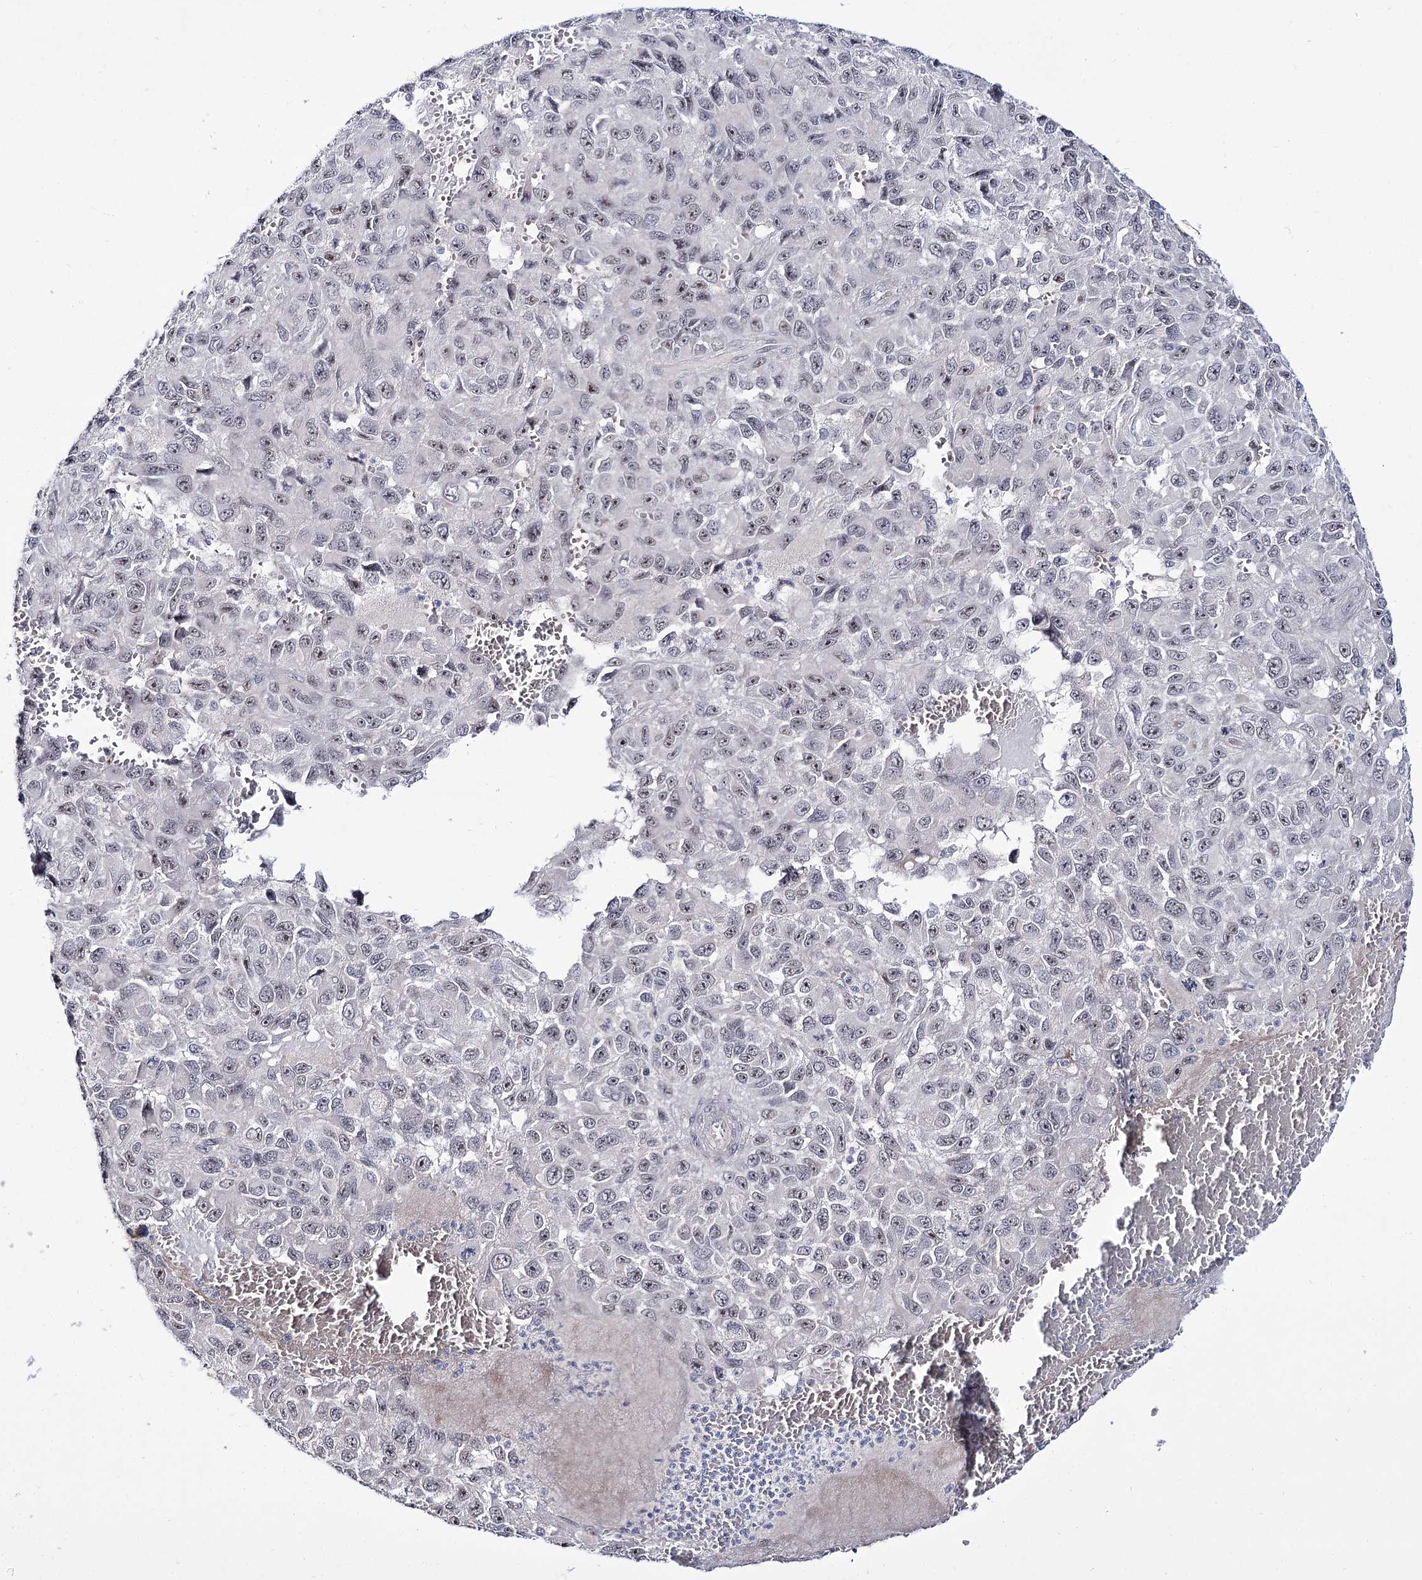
{"staining": {"intensity": "negative", "quantity": "none", "location": "none"}, "tissue": "melanoma", "cell_type": "Tumor cells", "image_type": "cancer", "snomed": [{"axis": "morphology", "description": "Normal tissue, NOS"}, {"axis": "morphology", "description": "Malignant melanoma, NOS"}, {"axis": "topography", "description": "Skin"}], "caption": "Immunohistochemistry of malignant melanoma demonstrates no positivity in tumor cells.", "gene": "RRP9", "patient": {"sex": "female", "age": 96}}